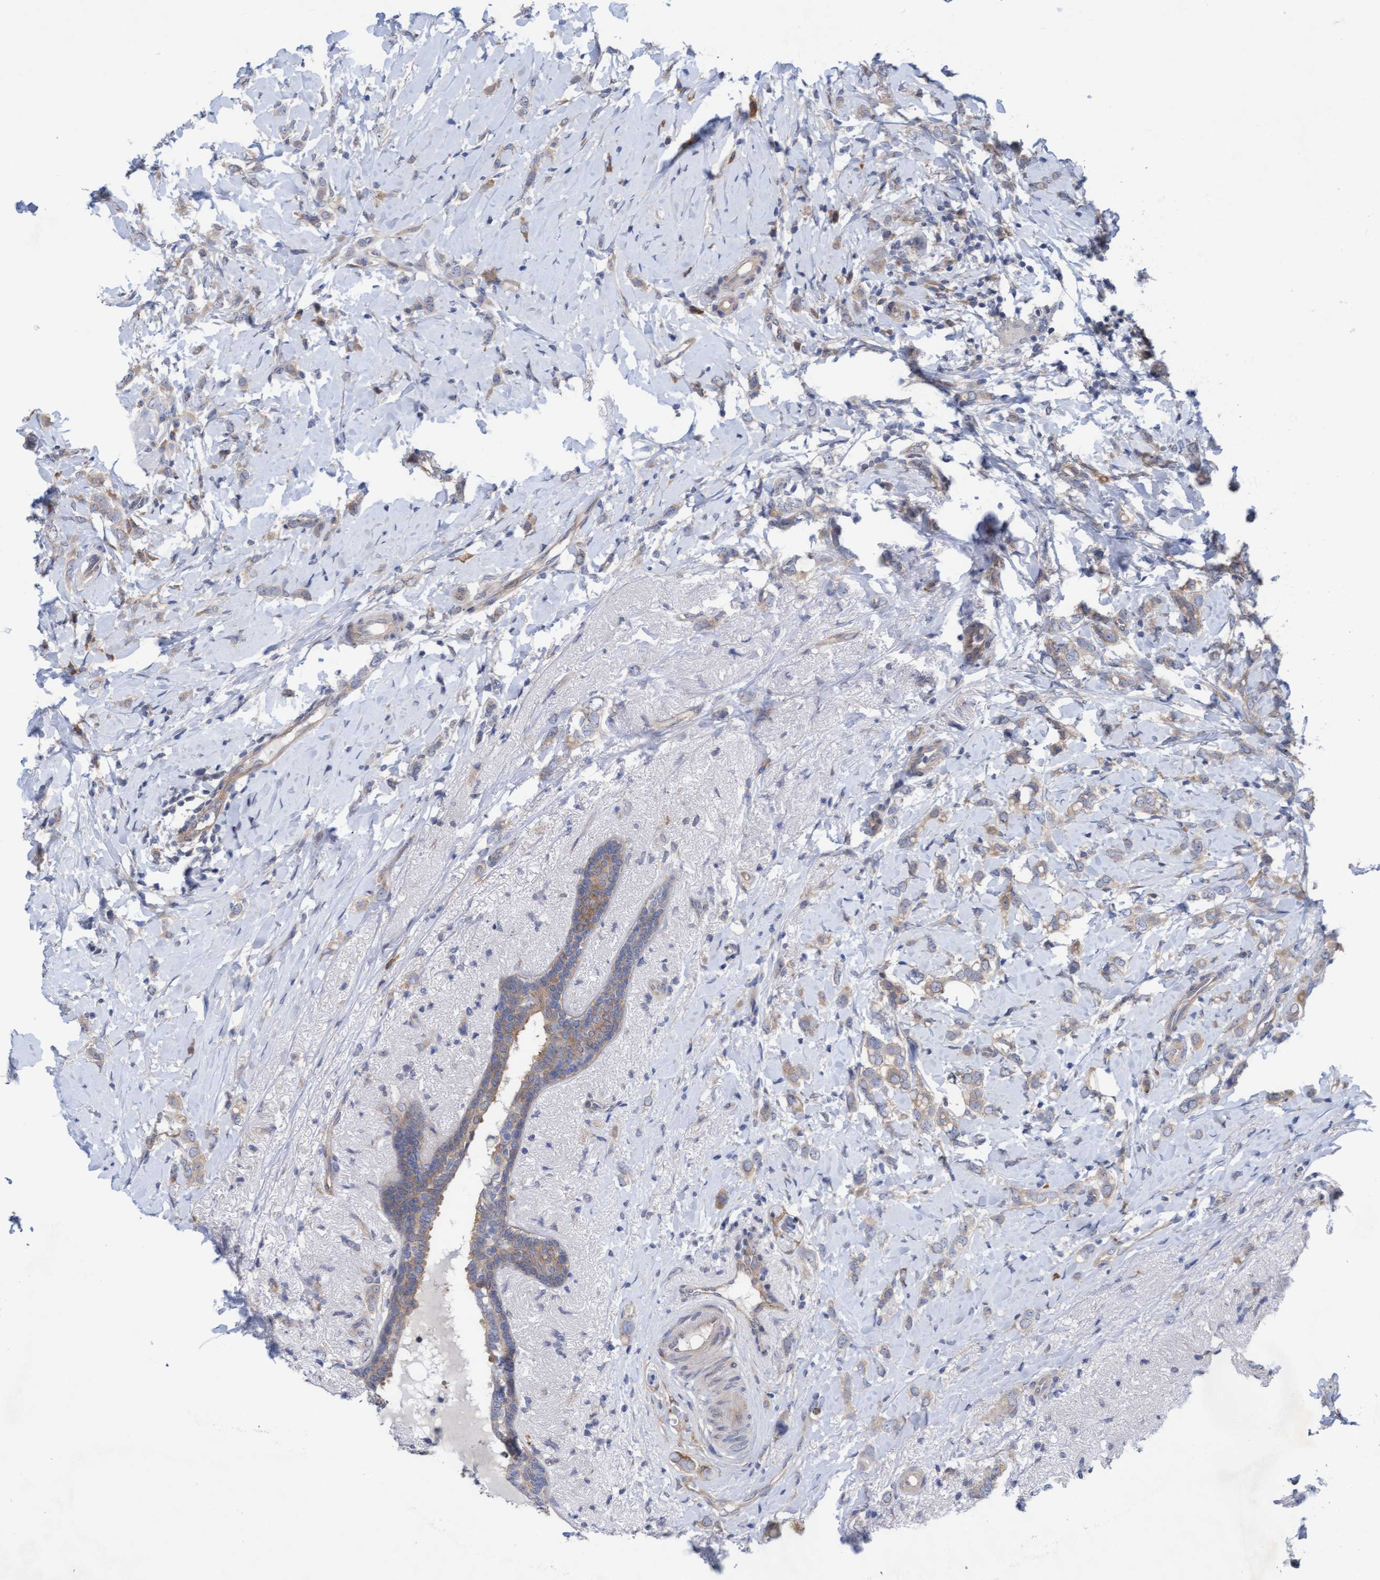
{"staining": {"intensity": "weak", "quantity": ">75%", "location": "cytoplasmic/membranous"}, "tissue": "breast cancer", "cell_type": "Tumor cells", "image_type": "cancer", "snomed": [{"axis": "morphology", "description": "Normal tissue, NOS"}, {"axis": "morphology", "description": "Lobular carcinoma"}, {"axis": "topography", "description": "Breast"}], "caption": "IHC of human breast cancer (lobular carcinoma) reveals low levels of weak cytoplasmic/membranous positivity in approximately >75% of tumor cells.", "gene": "PLCD1", "patient": {"sex": "female", "age": 47}}